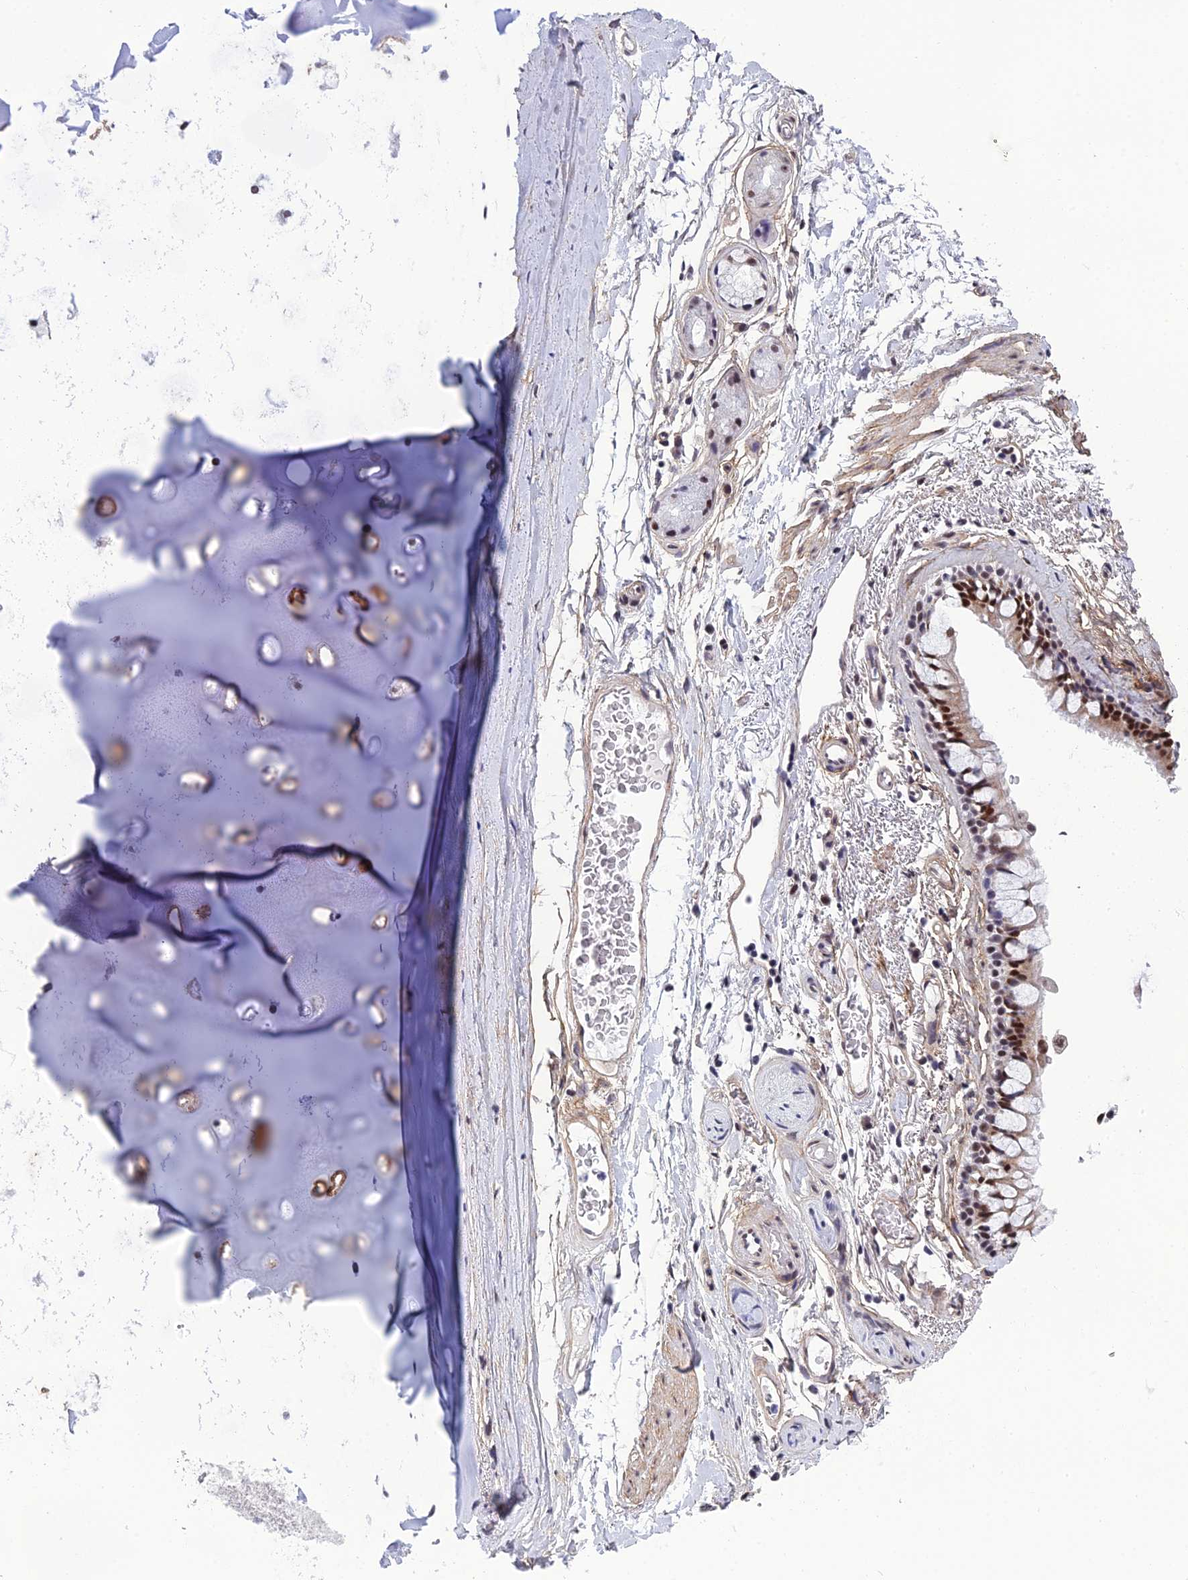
{"staining": {"intensity": "negative", "quantity": "none", "location": "none"}, "tissue": "adipose tissue", "cell_type": "Adipocytes", "image_type": "normal", "snomed": [{"axis": "morphology", "description": "Normal tissue, NOS"}, {"axis": "topography", "description": "Lymph node"}, {"axis": "topography", "description": "Bronchus"}], "caption": "Adipocytes show no significant protein staining in normal adipose tissue. Brightfield microscopy of immunohistochemistry (IHC) stained with DAB (3,3'-diaminobenzidine) (brown) and hematoxylin (blue), captured at high magnification.", "gene": "RSRC1", "patient": {"sex": "male", "age": 63}}